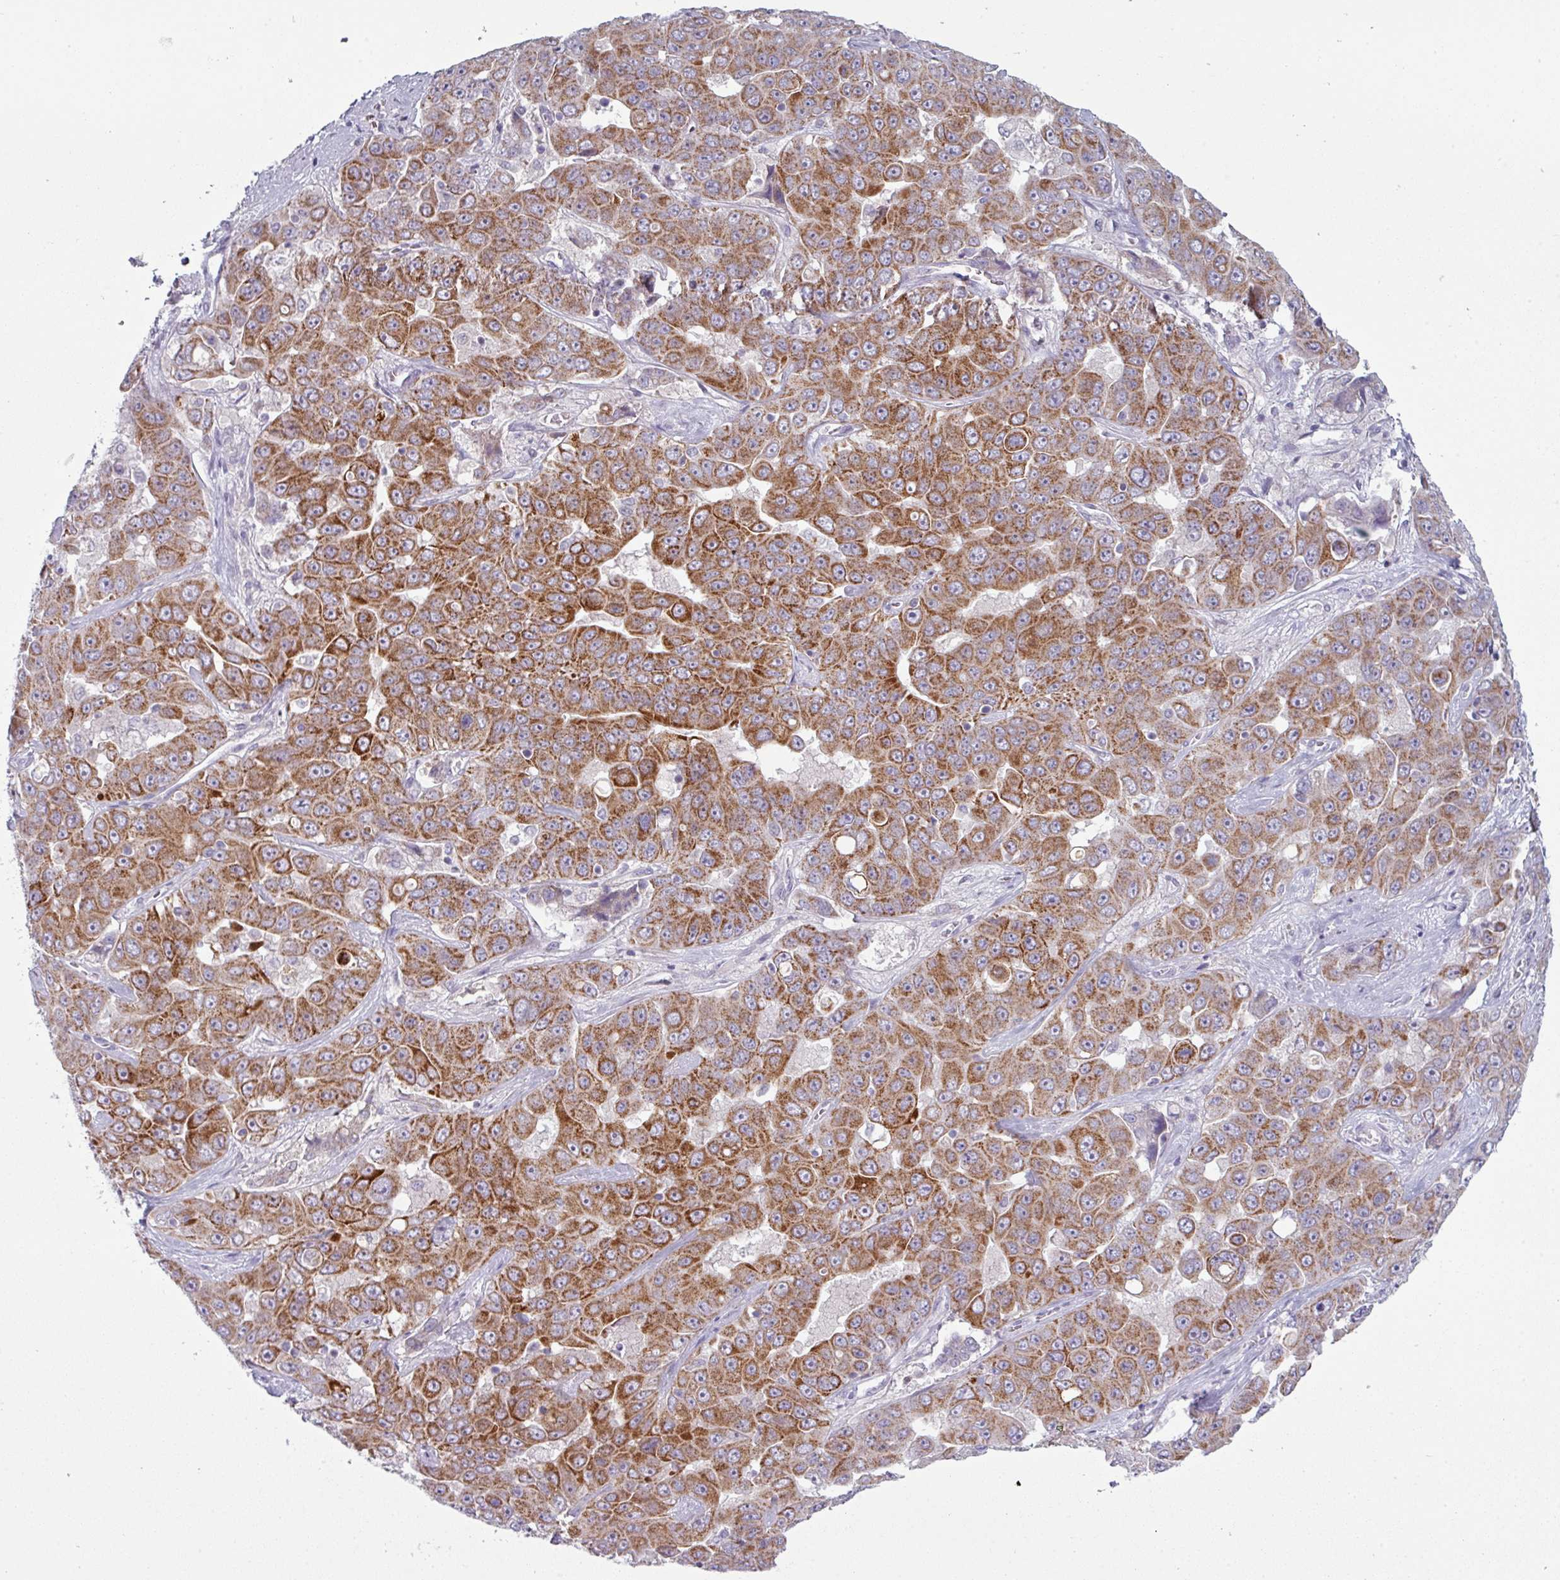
{"staining": {"intensity": "strong", "quantity": ">75%", "location": "cytoplasmic/membranous"}, "tissue": "liver cancer", "cell_type": "Tumor cells", "image_type": "cancer", "snomed": [{"axis": "morphology", "description": "Cholangiocarcinoma"}, {"axis": "topography", "description": "Liver"}], "caption": "Cholangiocarcinoma (liver) stained for a protein (brown) demonstrates strong cytoplasmic/membranous positive positivity in approximately >75% of tumor cells.", "gene": "ZNF615", "patient": {"sex": "female", "age": 52}}